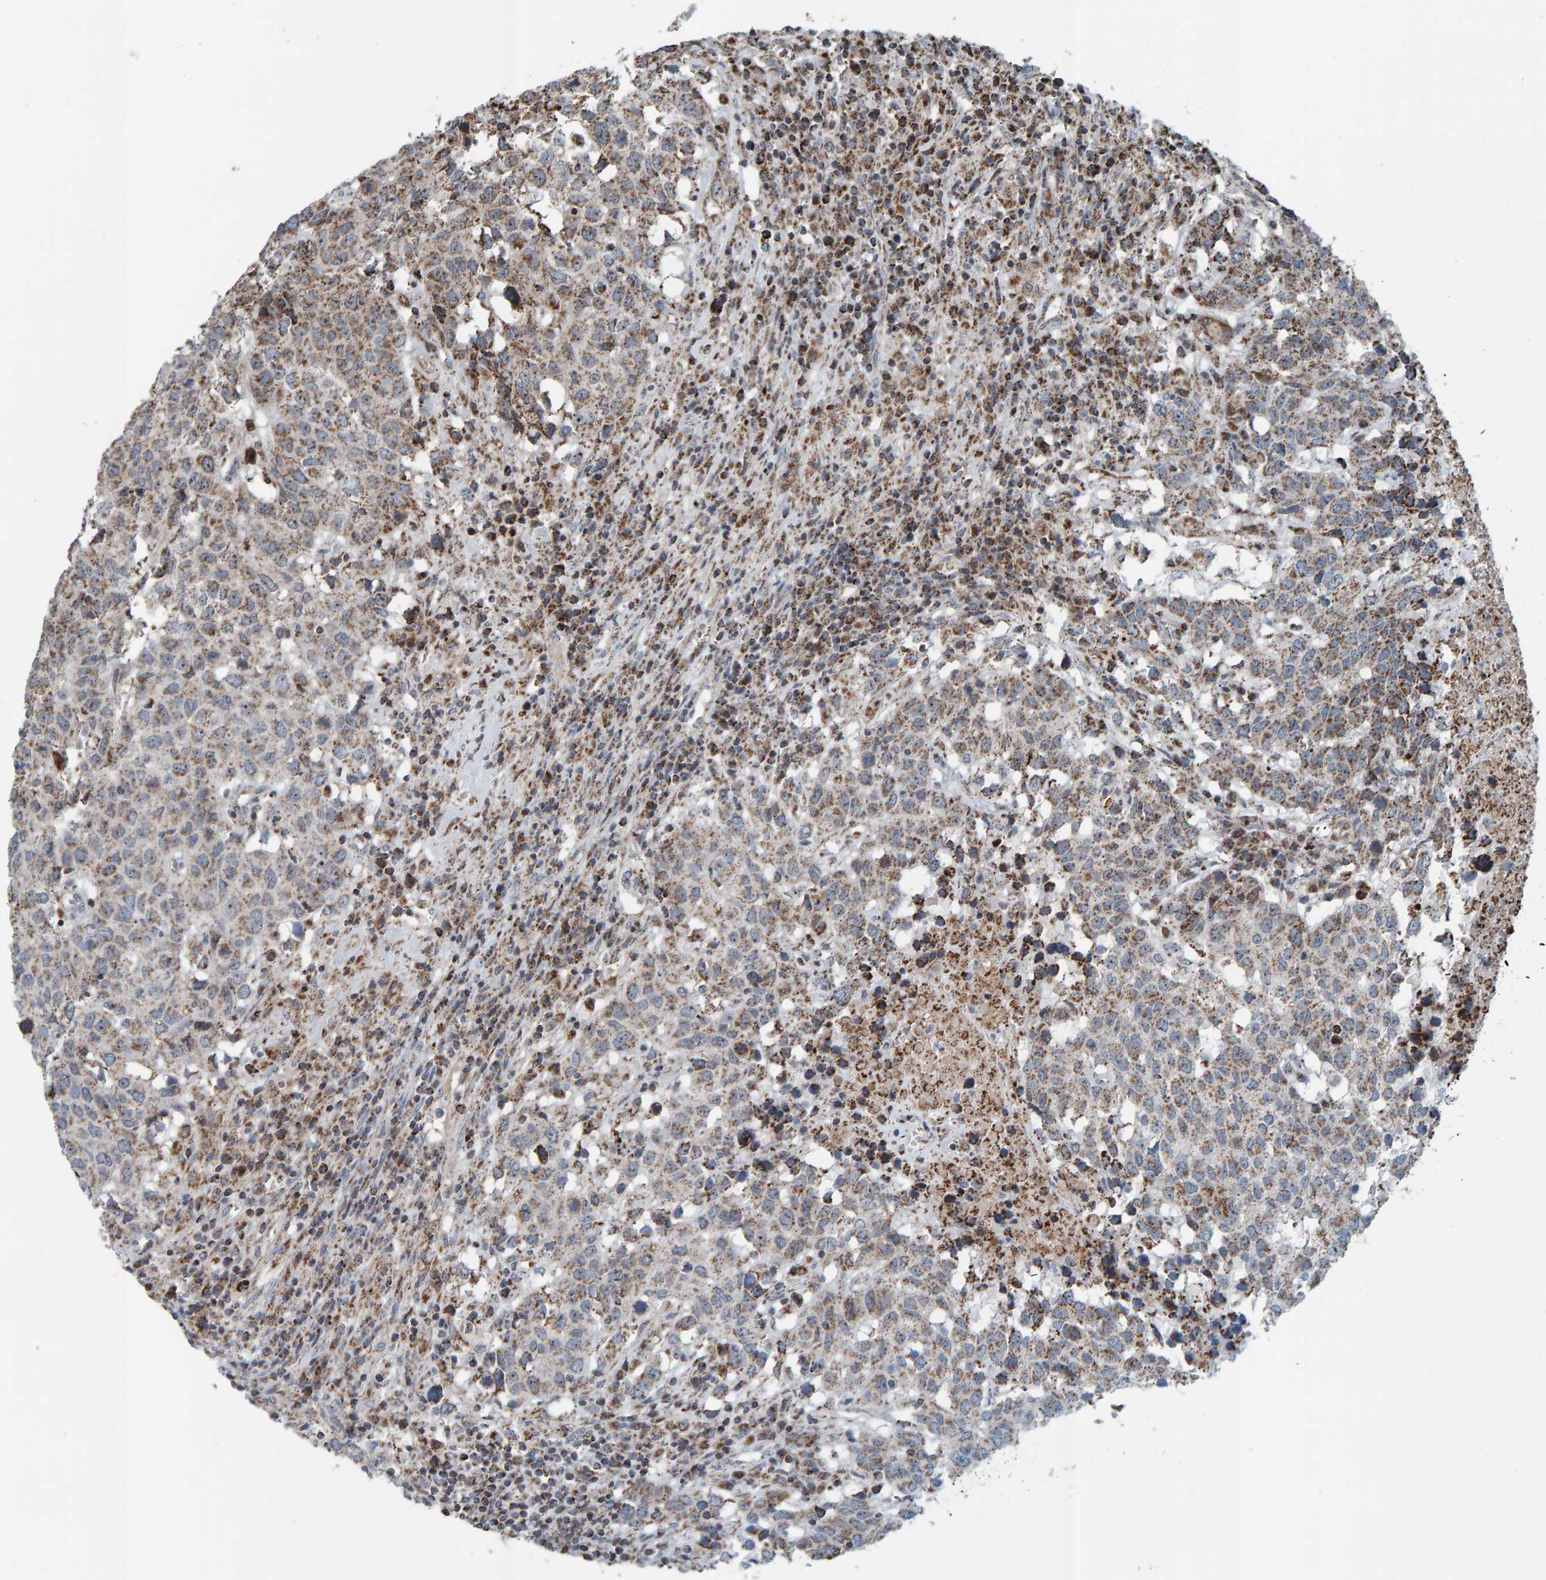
{"staining": {"intensity": "weak", "quantity": "25%-75%", "location": "cytoplasmic/membranous"}, "tissue": "head and neck cancer", "cell_type": "Tumor cells", "image_type": "cancer", "snomed": [{"axis": "morphology", "description": "Squamous cell carcinoma, NOS"}, {"axis": "topography", "description": "Head-Neck"}], "caption": "IHC histopathology image of neoplastic tissue: human squamous cell carcinoma (head and neck) stained using immunohistochemistry shows low levels of weak protein expression localized specifically in the cytoplasmic/membranous of tumor cells, appearing as a cytoplasmic/membranous brown color.", "gene": "ZNF48", "patient": {"sex": "male", "age": 66}}